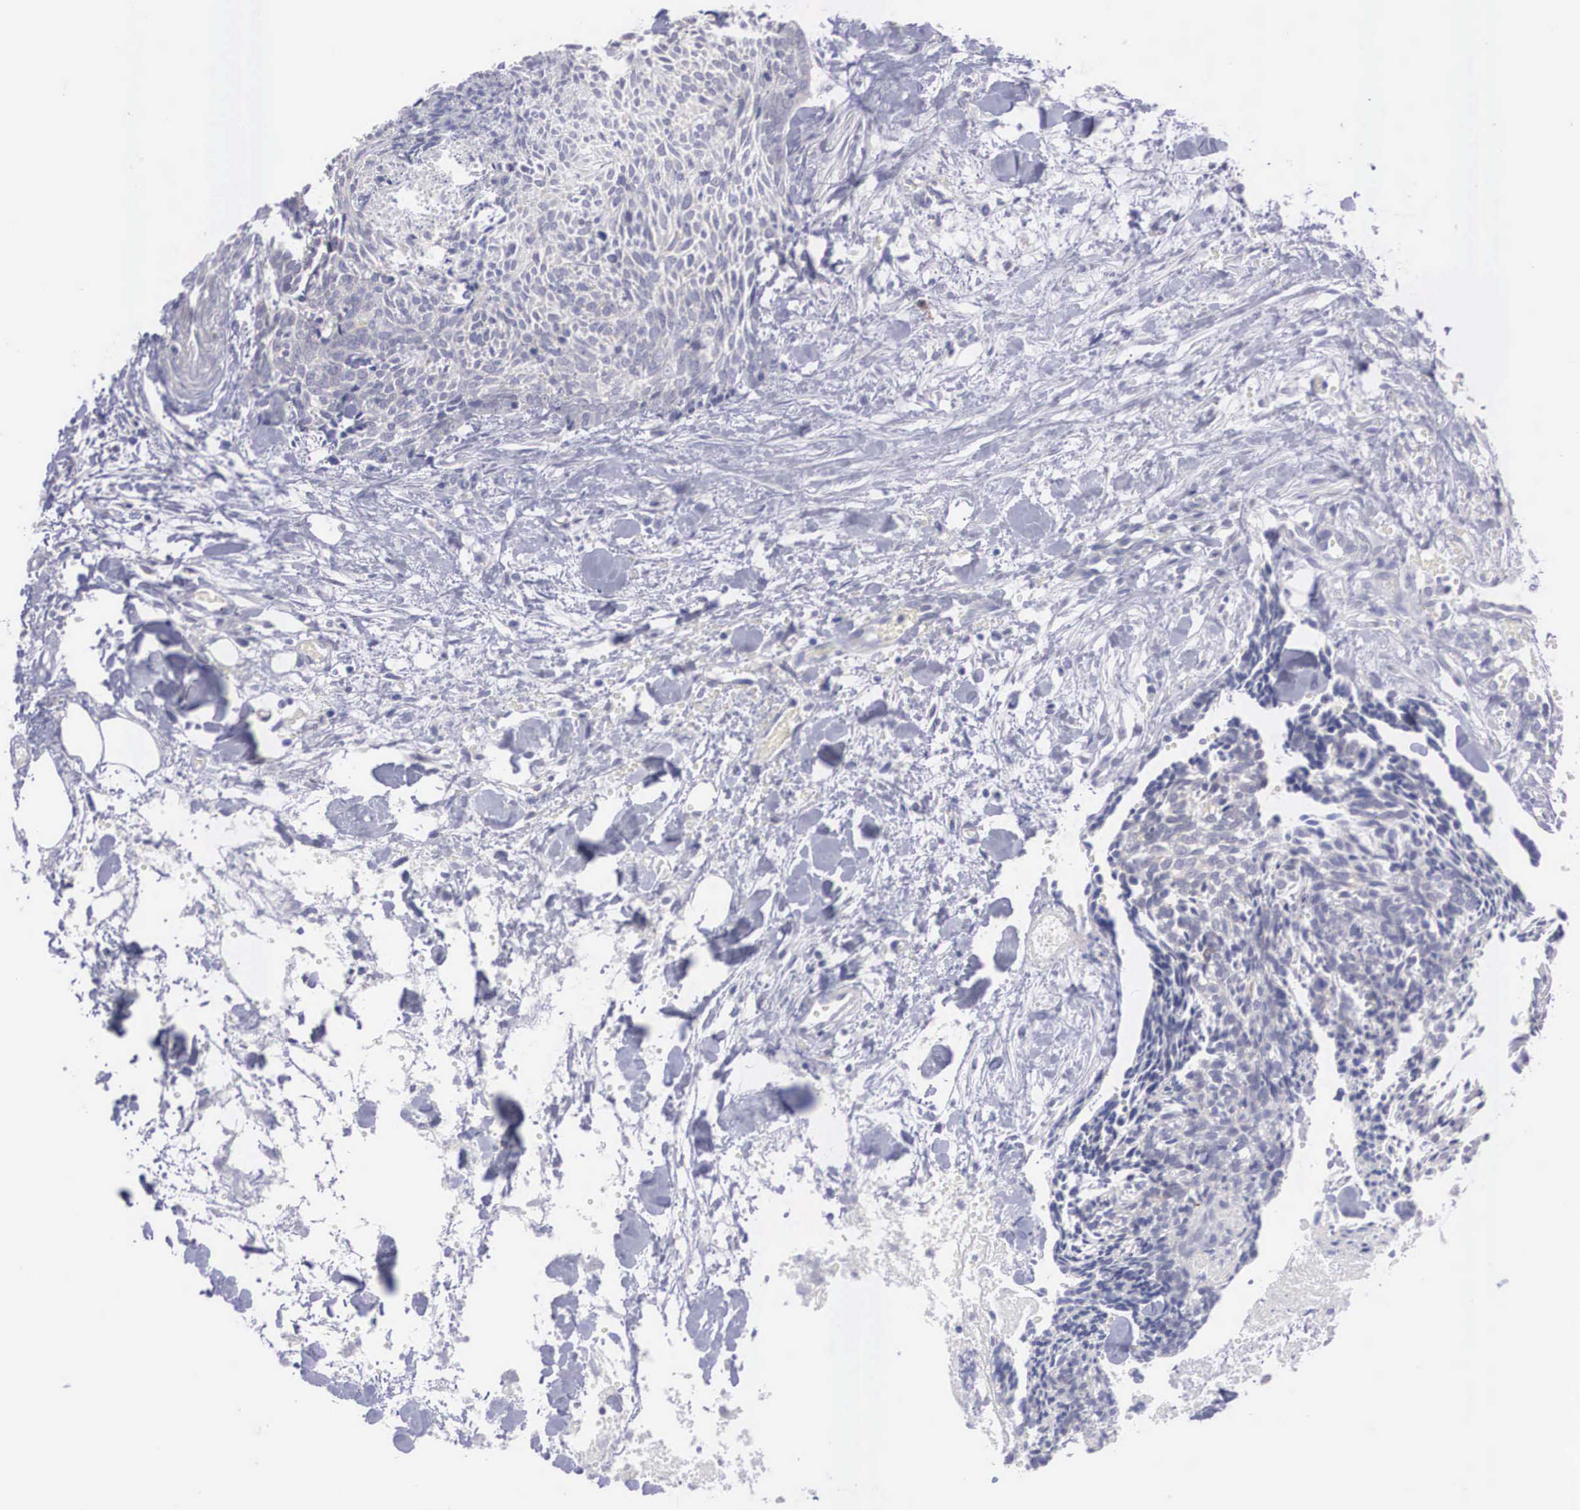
{"staining": {"intensity": "negative", "quantity": "none", "location": "none"}, "tissue": "head and neck cancer", "cell_type": "Tumor cells", "image_type": "cancer", "snomed": [{"axis": "morphology", "description": "Squamous cell carcinoma, NOS"}, {"axis": "topography", "description": "Salivary gland"}, {"axis": "topography", "description": "Head-Neck"}], "caption": "High magnification brightfield microscopy of head and neck cancer stained with DAB (brown) and counterstained with hematoxylin (blue): tumor cells show no significant staining.", "gene": "REPS2", "patient": {"sex": "male", "age": 70}}